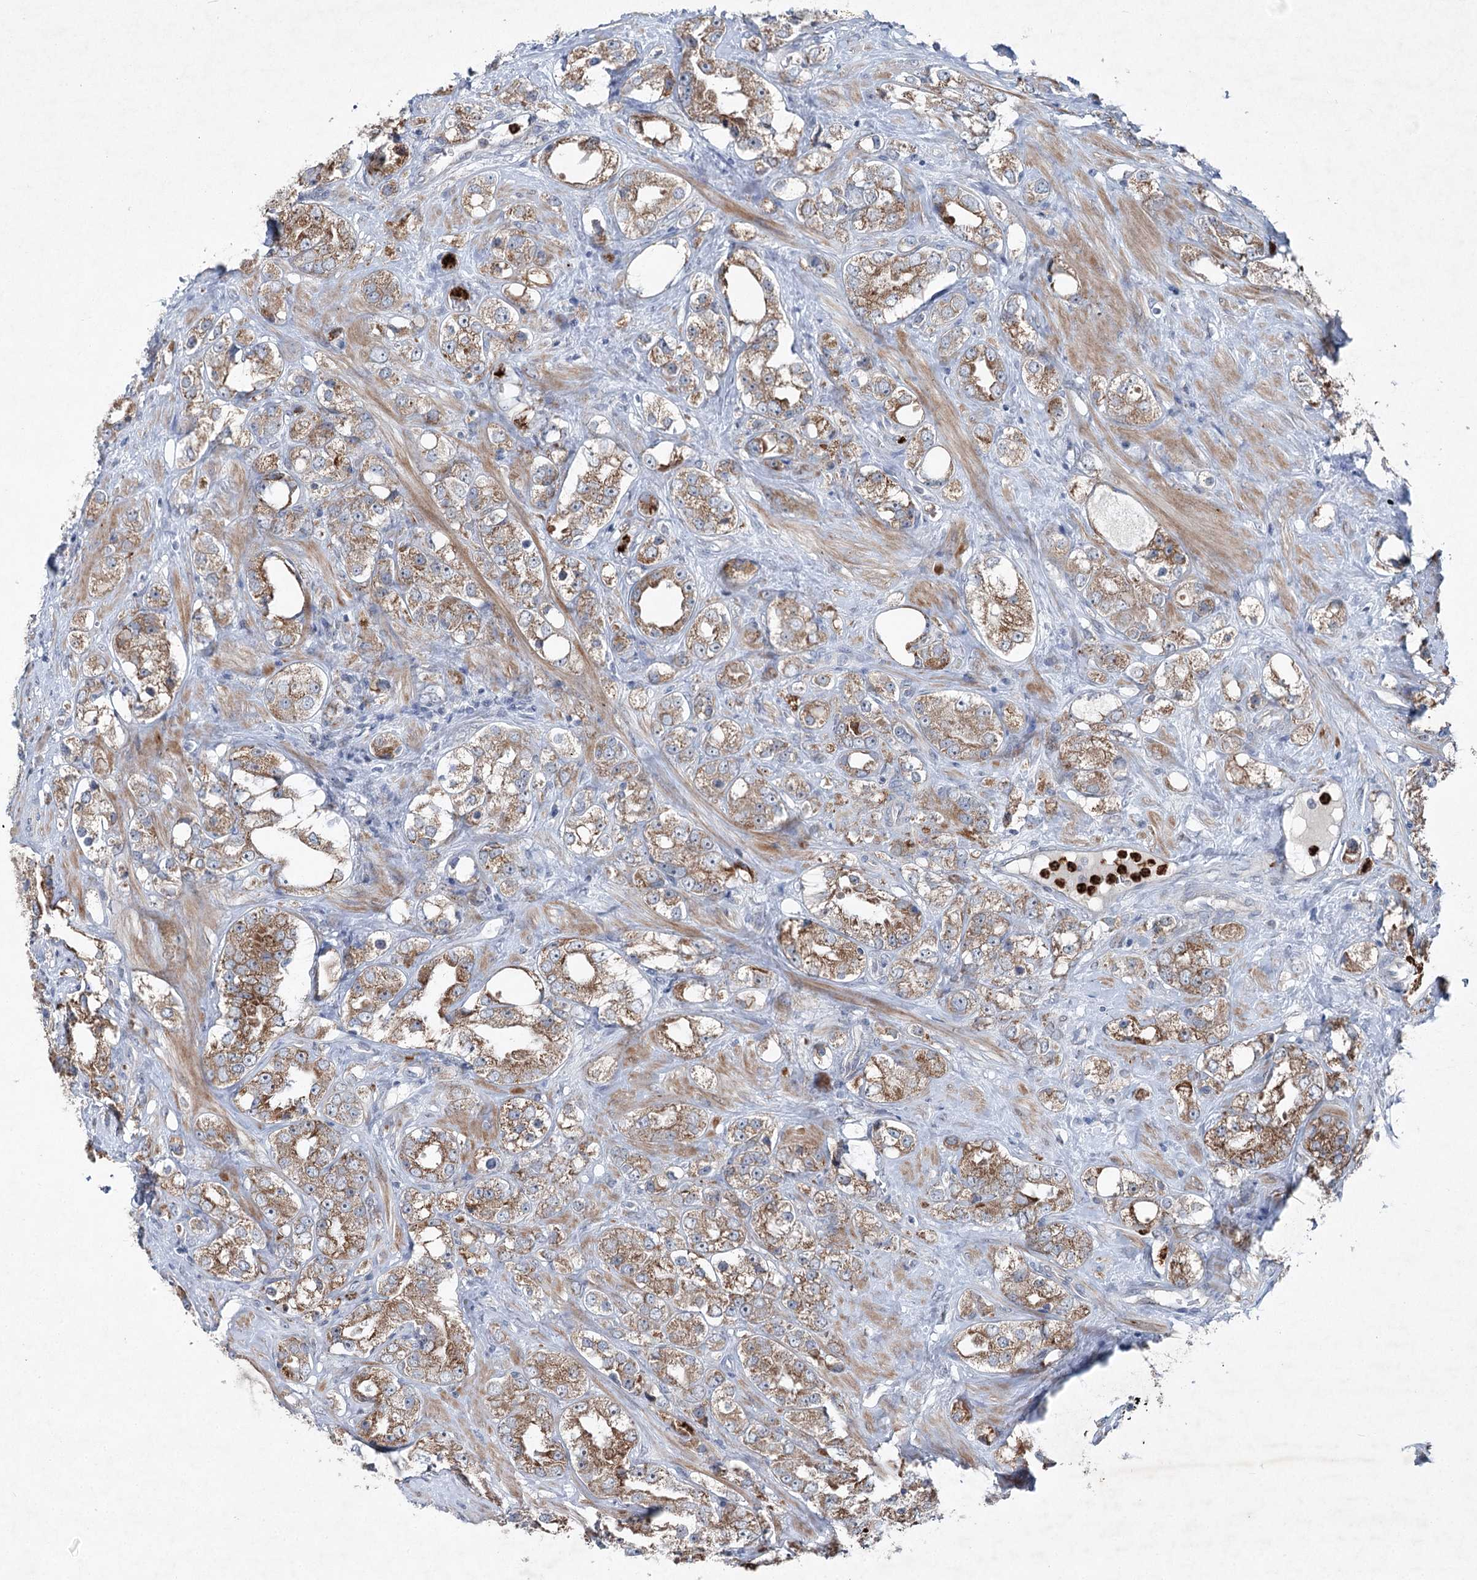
{"staining": {"intensity": "moderate", "quantity": ">75%", "location": "cytoplasmic/membranous"}, "tissue": "prostate cancer", "cell_type": "Tumor cells", "image_type": "cancer", "snomed": [{"axis": "morphology", "description": "Adenocarcinoma, NOS"}, {"axis": "topography", "description": "Prostate"}], "caption": "This histopathology image shows immunohistochemistry staining of human prostate adenocarcinoma, with medium moderate cytoplasmic/membranous staining in about >75% of tumor cells.", "gene": "PLA2G12A", "patient": {"sex": "male", "age": 79}}